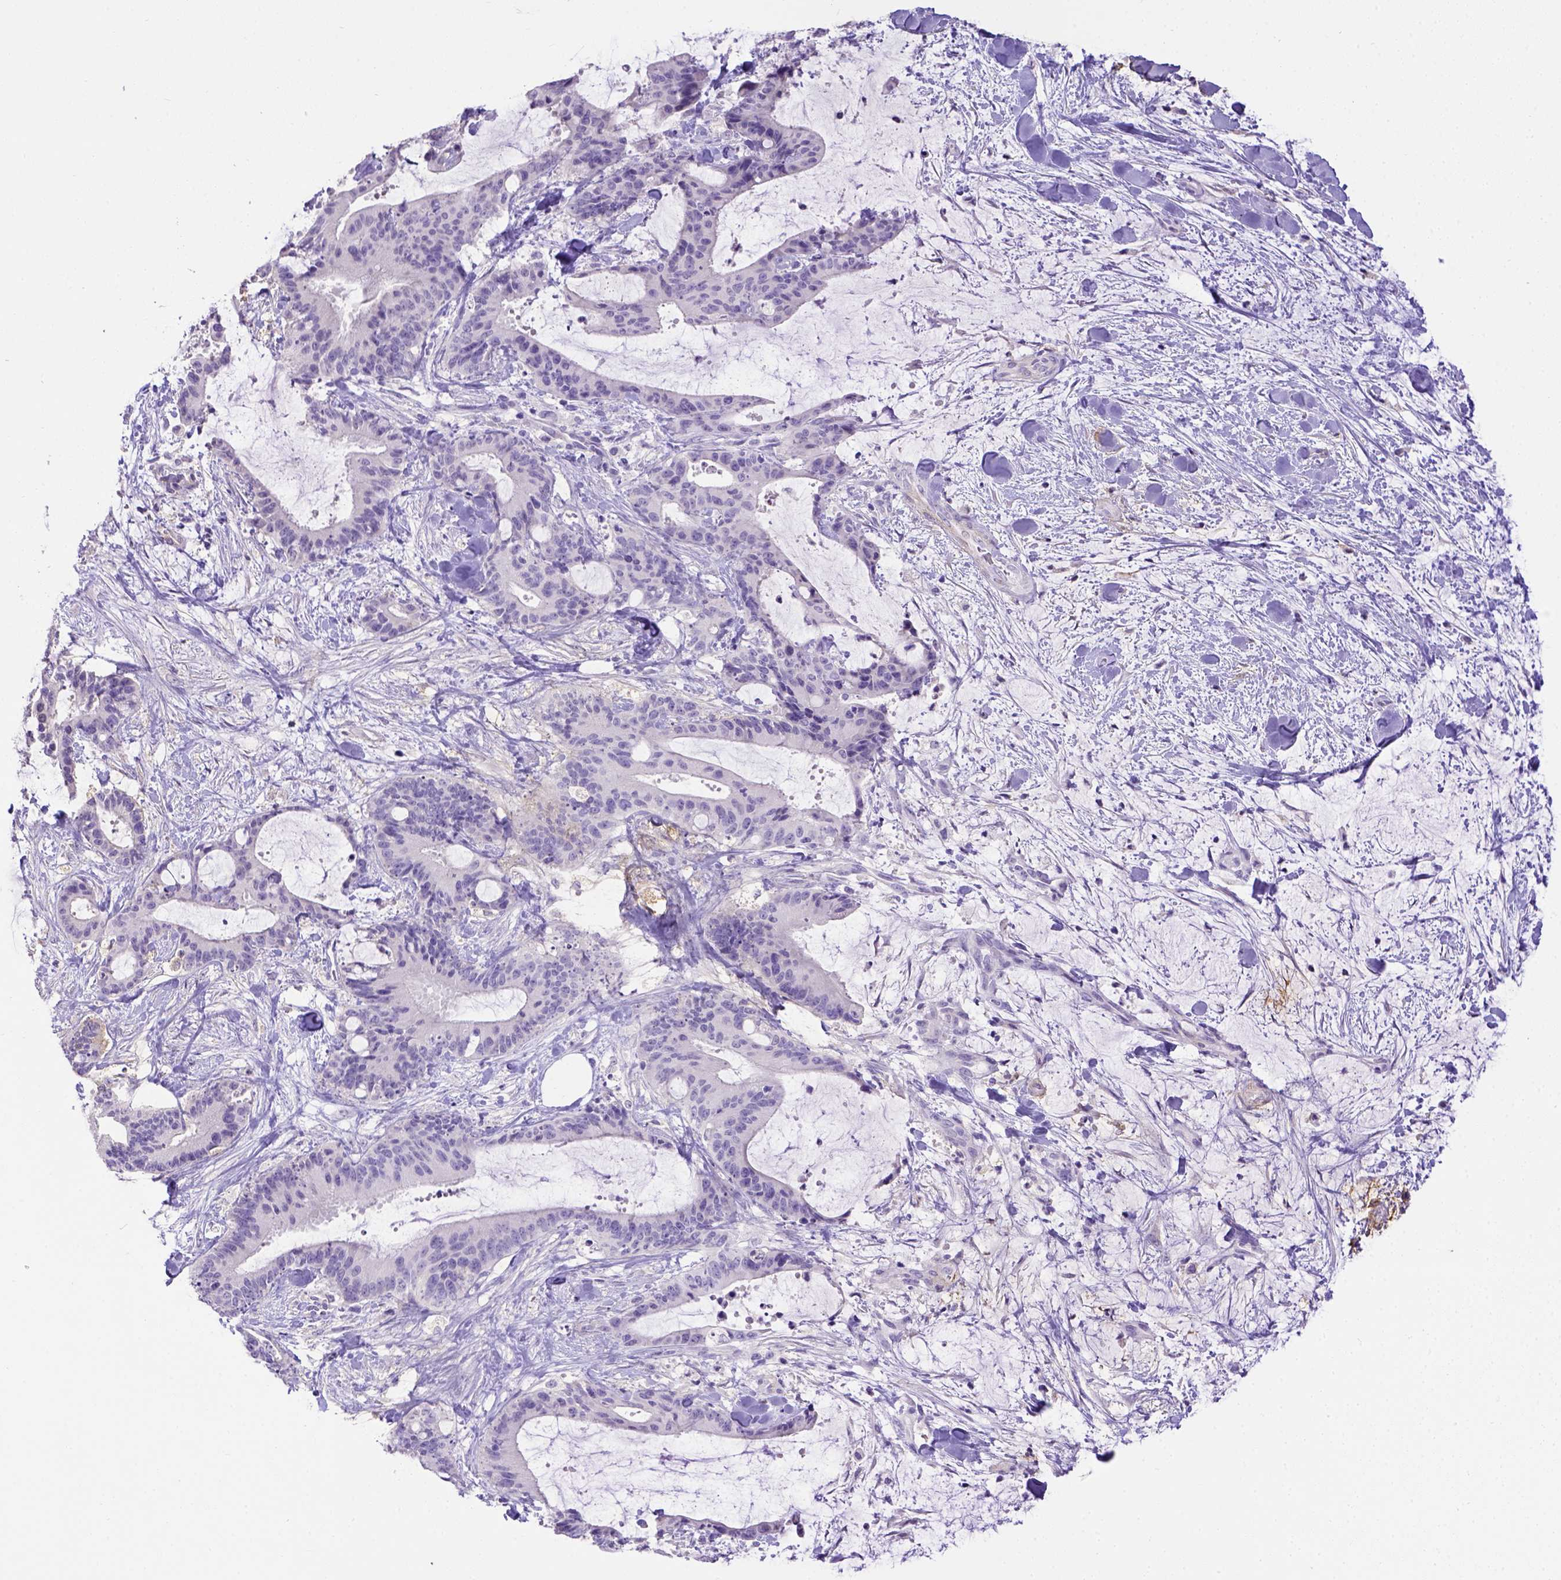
{"staining": {"intensity": "negative", "quantity": "none", "location": "none"}, "tissue": "liver cancer", "cell_type": "Tumor cells", "image_type": "cancer", "snomed": [{"axis": "morphology", "description": "Cholangiocarcinoma"}, {"axis": "topography", "description": "Liver"}], "caption": "A micrograph of liver cholangiocarcinoma stained for a protein exhibits no brown staining in tumor cells.", "gene": "B3GAT1", "patient": {"sex": "female", "age": 73}}